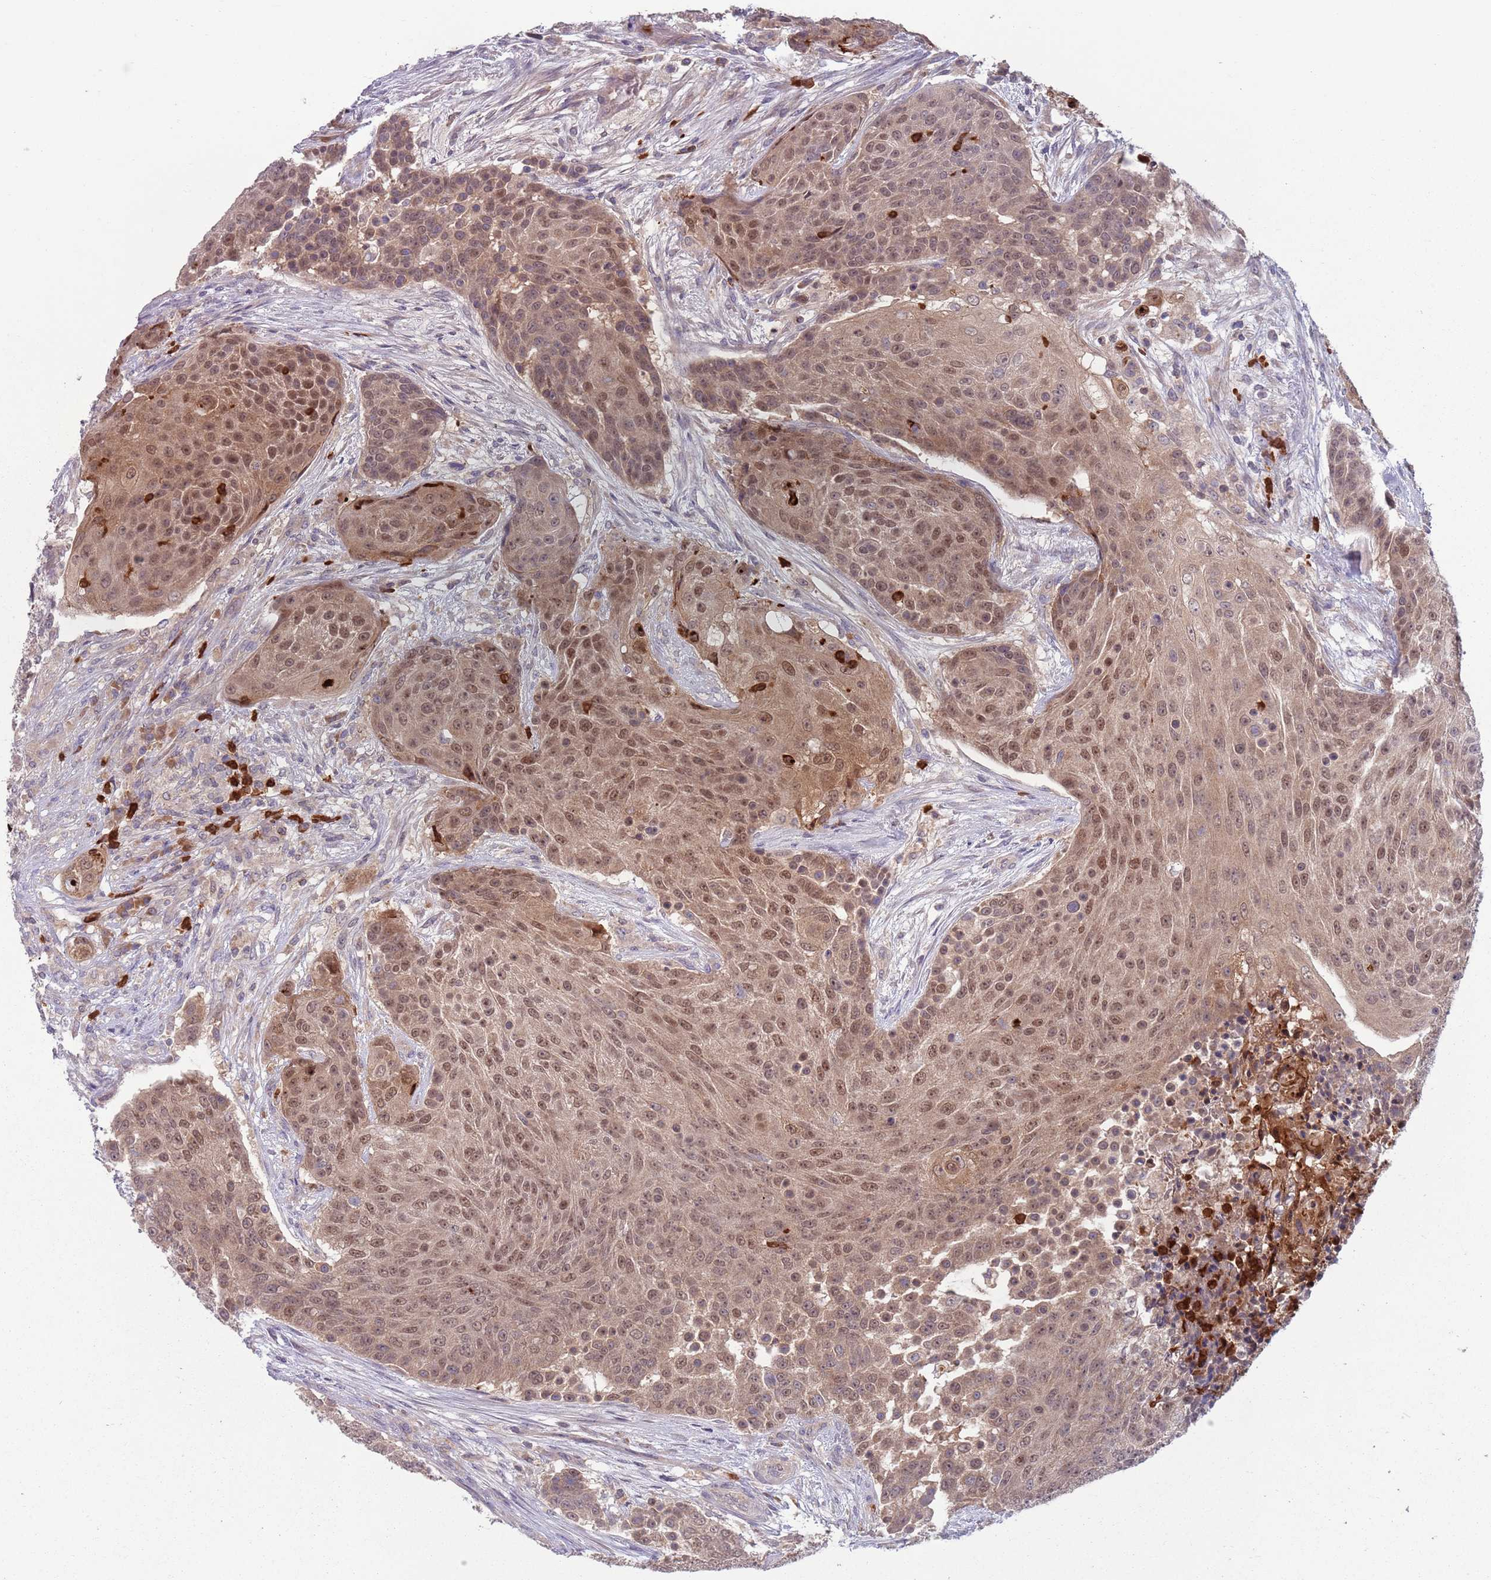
{"staining": {"intensity": "moderate", "quantity": ">75%", "location": "cytoplasmic/membranous,nuclear"}, "tissue": "urothelial cancer", "cell_type": "Tumor cells", "image_type": "cancer", "snomed": [{"axis": "morphology", "description": "Urothelial carcinoma, High grade"}, {"axis": "topography", "description": "Urinary bladder"}], "caption": "This histopathology image demonstrates immunohistochemistry (IHC) staining of human urothelial cancer, with medium moderate cytoplasmic/membranous and nuclear expression in about >75% of tumor cells.", "gene": "TYW1", "patient": {"sex": "female", "age": 63}}